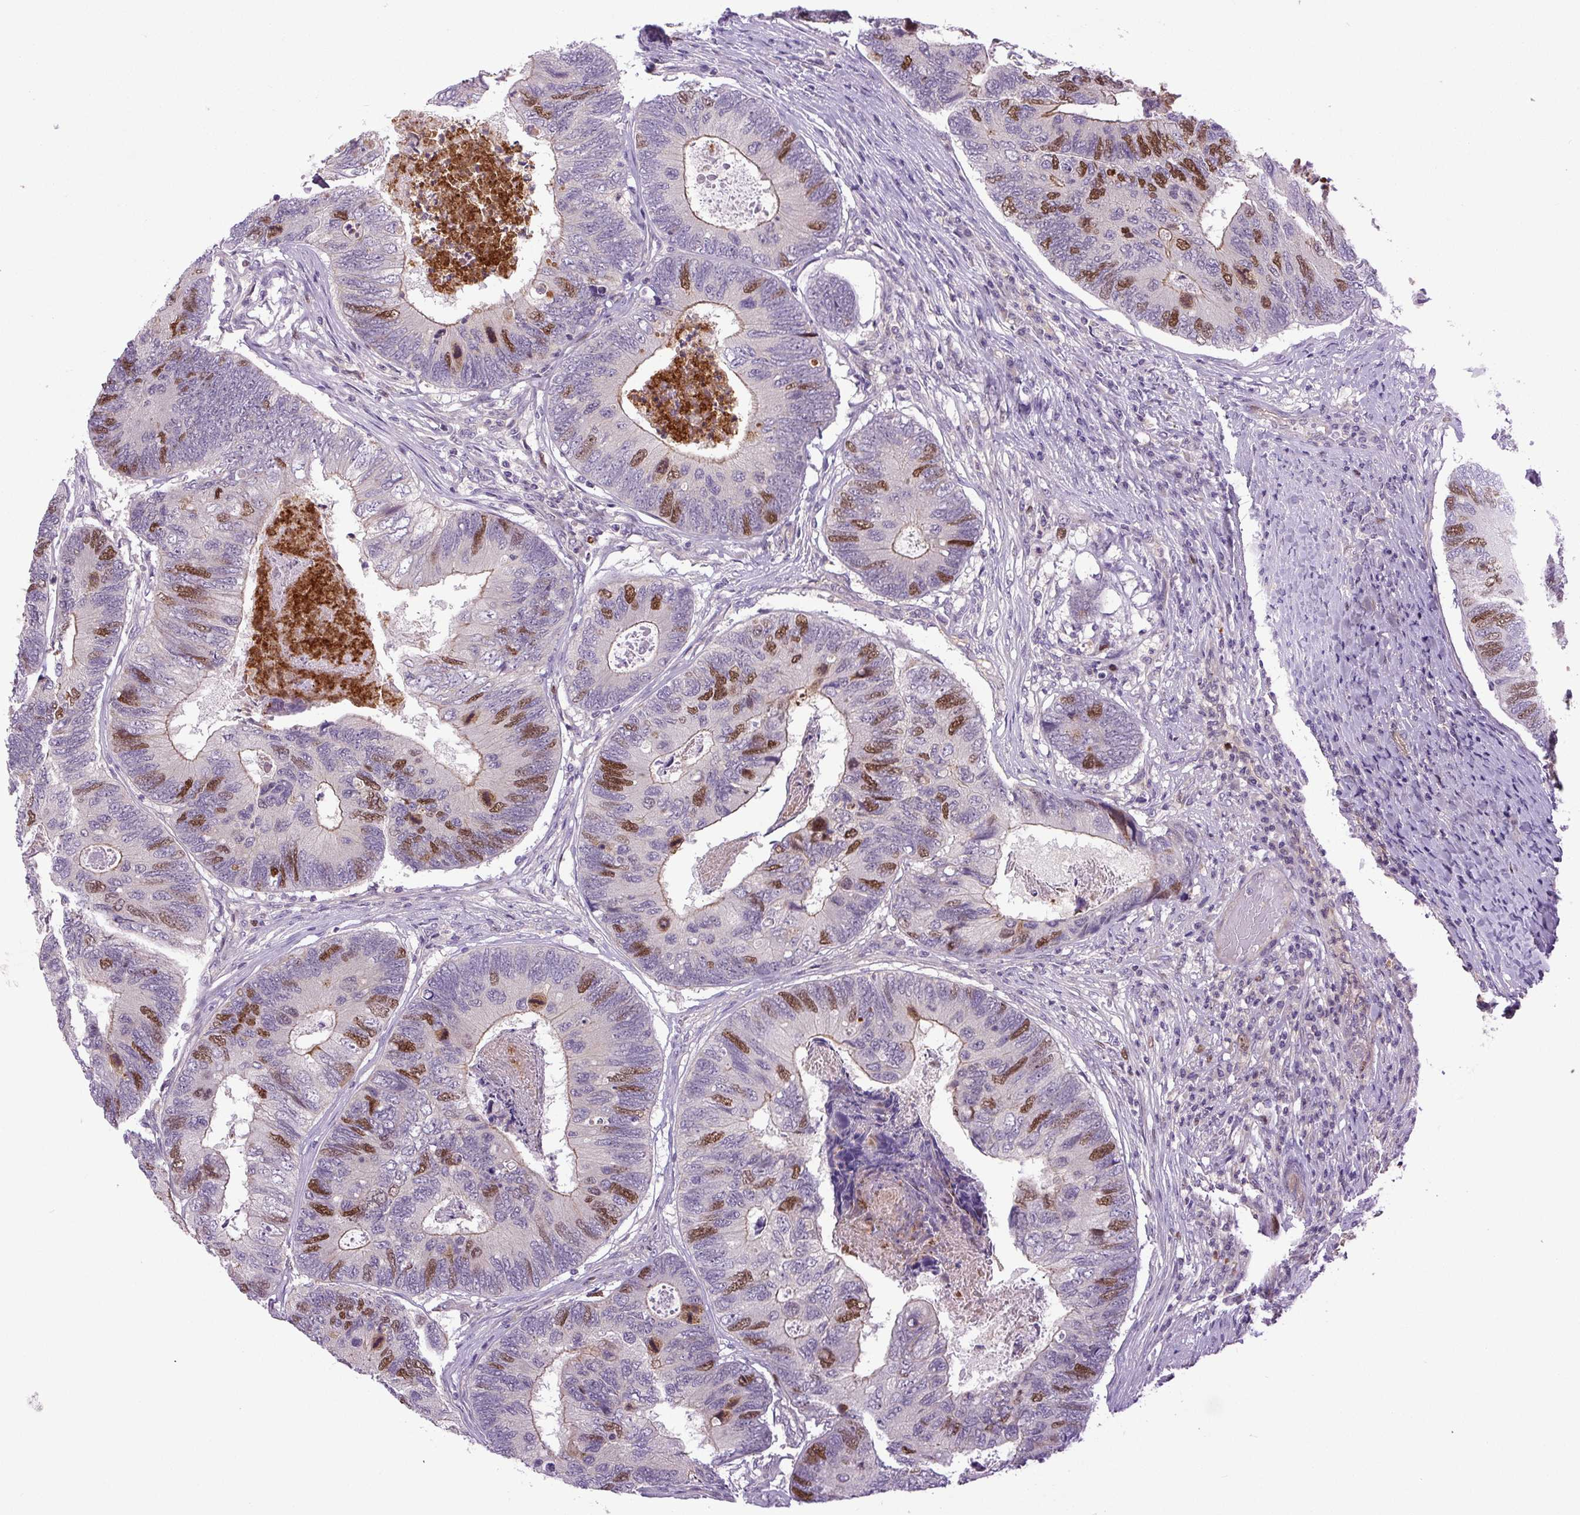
{"staining": {"intensity": "moderate", "quantity": "<25%", "location": "nuclear"}, "tissue": "colorectal cancer", "cell_type": "Tumor cells", "image_type": "cancer", "snomed": [{"axis": "morphology", "description": "Adenocarcinoma, NOS"}, {"axis": "topography", "description": "Colon"}], "caption": "Colorectal cancer stained with DAB immunohistochemistry (IHC) shows low levels of moderate nuclear expression in approximately <25% of tumor cells.", "gene": "KIFC1", "patient": {"sex": "female", "age": 67}}